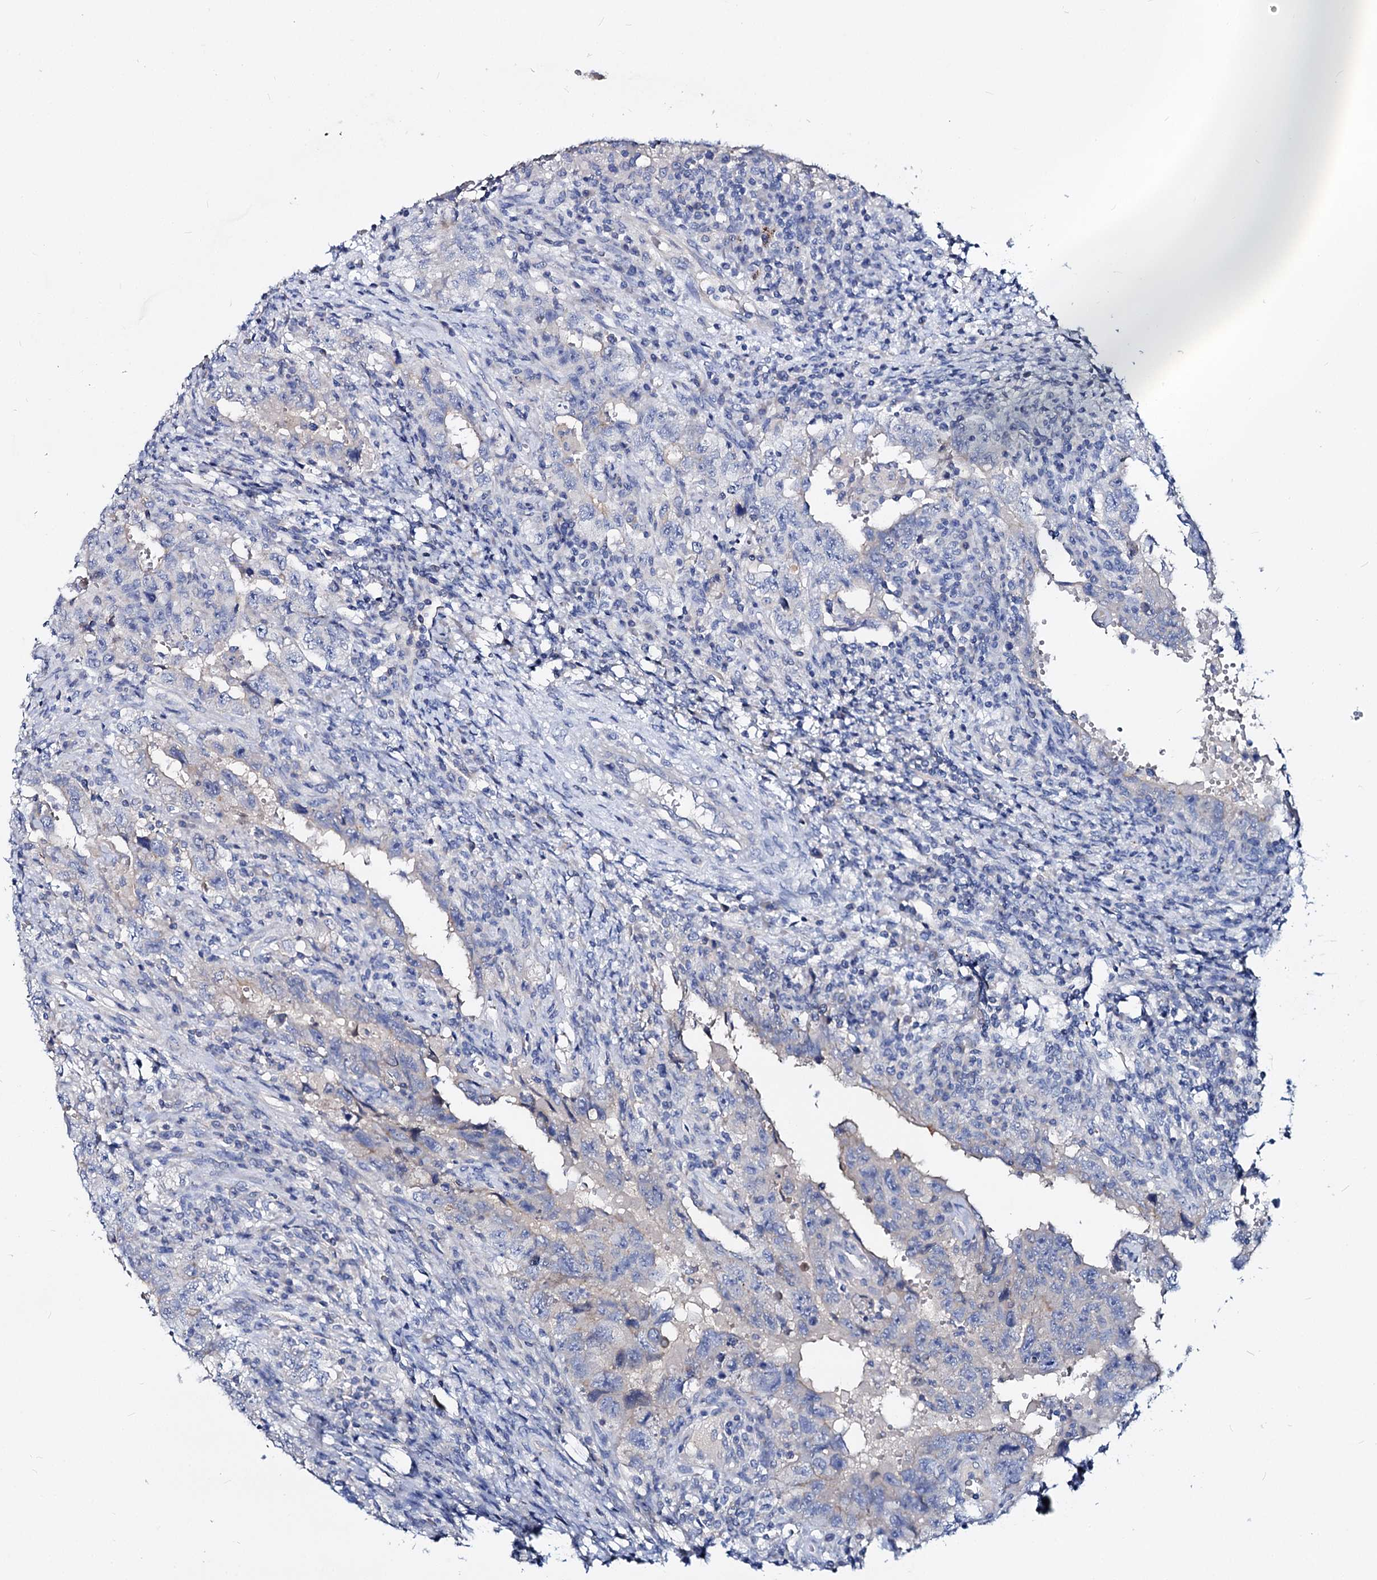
{"staining": {"intensity": "negative", "quantity": "none", "location": "none"}, "tissue": "testis cancer", "cell_type": "Tumor cells", "image_type": "cancer", "snomed": [{"axis": "morphology", "description": "Carcinoma, Embryonal, NOS"}, {"axis": "topography", "description": "Testis"}], "caption": "Tumor cells are negative for brown protein staining in testis embryonal carcinoma.", "gene": "DYDC2", "patient": {"sex": "male", "age": 26}}